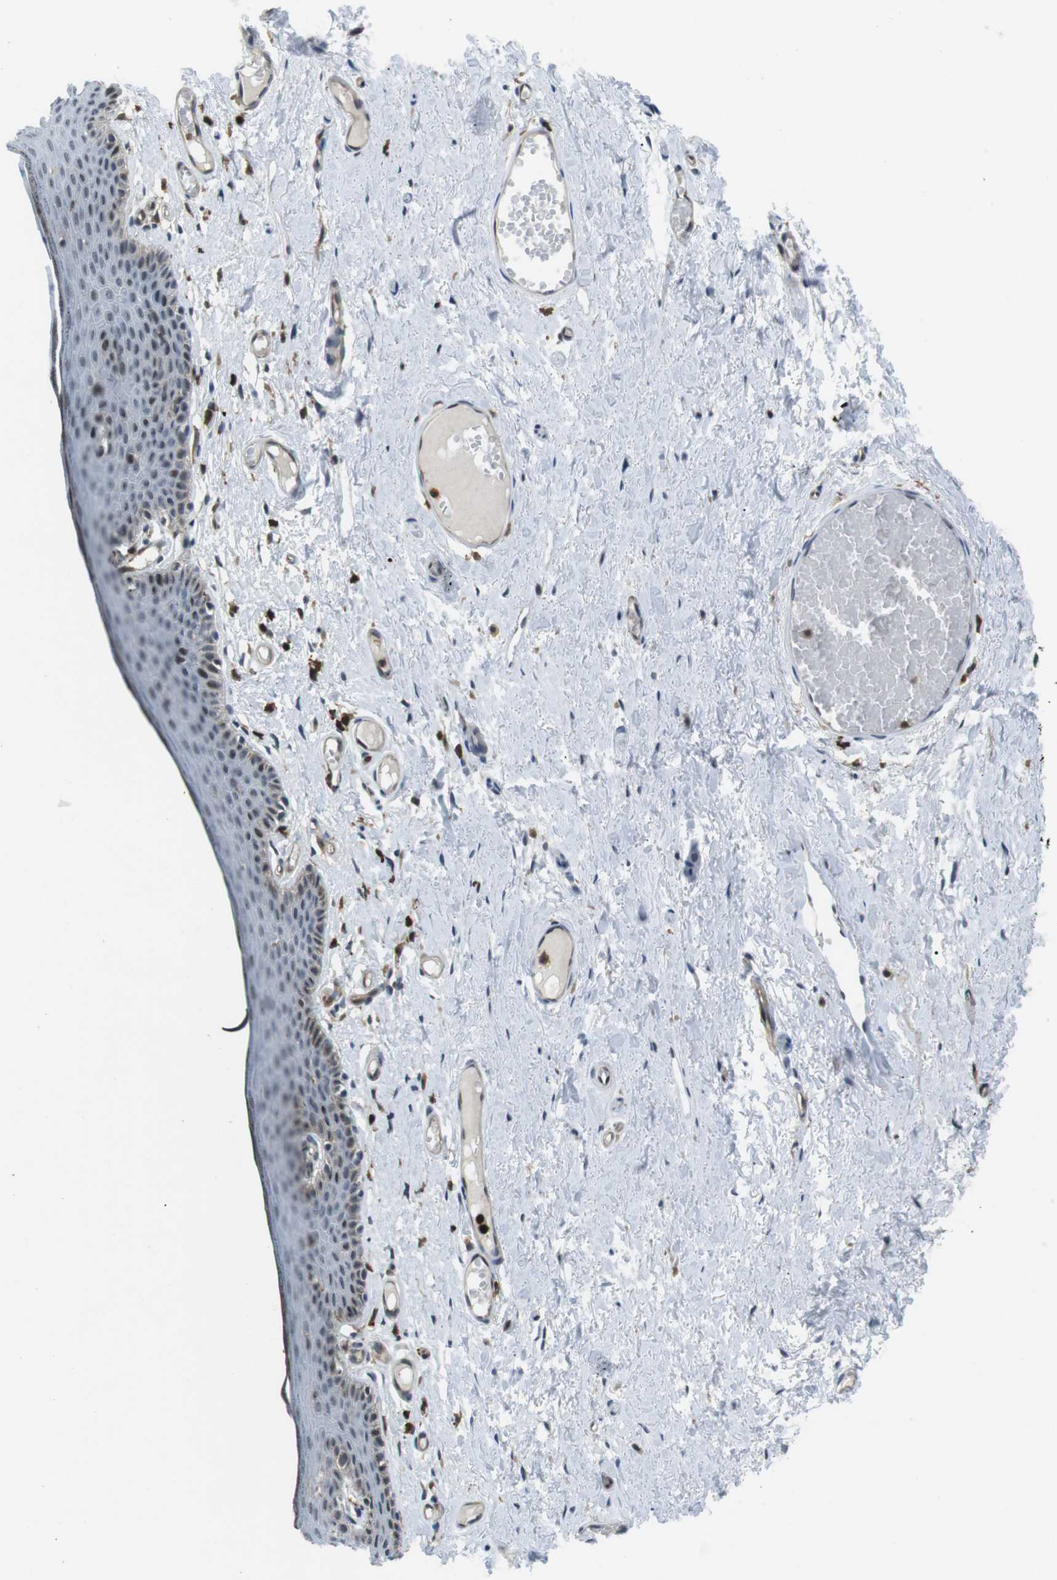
{"staining": {"intensity": "weak", "quantity": "<25%", "location": "nuclear"}, "tissue": "skin", "cell_type": "Epidermal cells", "image_type": "normal", "snomed": [{"axis": "morphology", "description": "Normal tissue, NOS"}, {"axis": "topography", "description": "Adipose tissue"}, {"axis": "topography", "description": "Vascular tissue"}, {"axis": "topography", "description": "Anal"}, {"axis": "topography", "description": "Peripheral nerve tissue"}], "caption": "An image of skin stained for a protein displays no brown staining in epidermal cells. (Stains: DAB IHC with hematoxylin counter stain, Microscopy: brightfield microscopy at high magnification).", "gene": "STK10", "patient": {"sex": "female", "age": 54}}